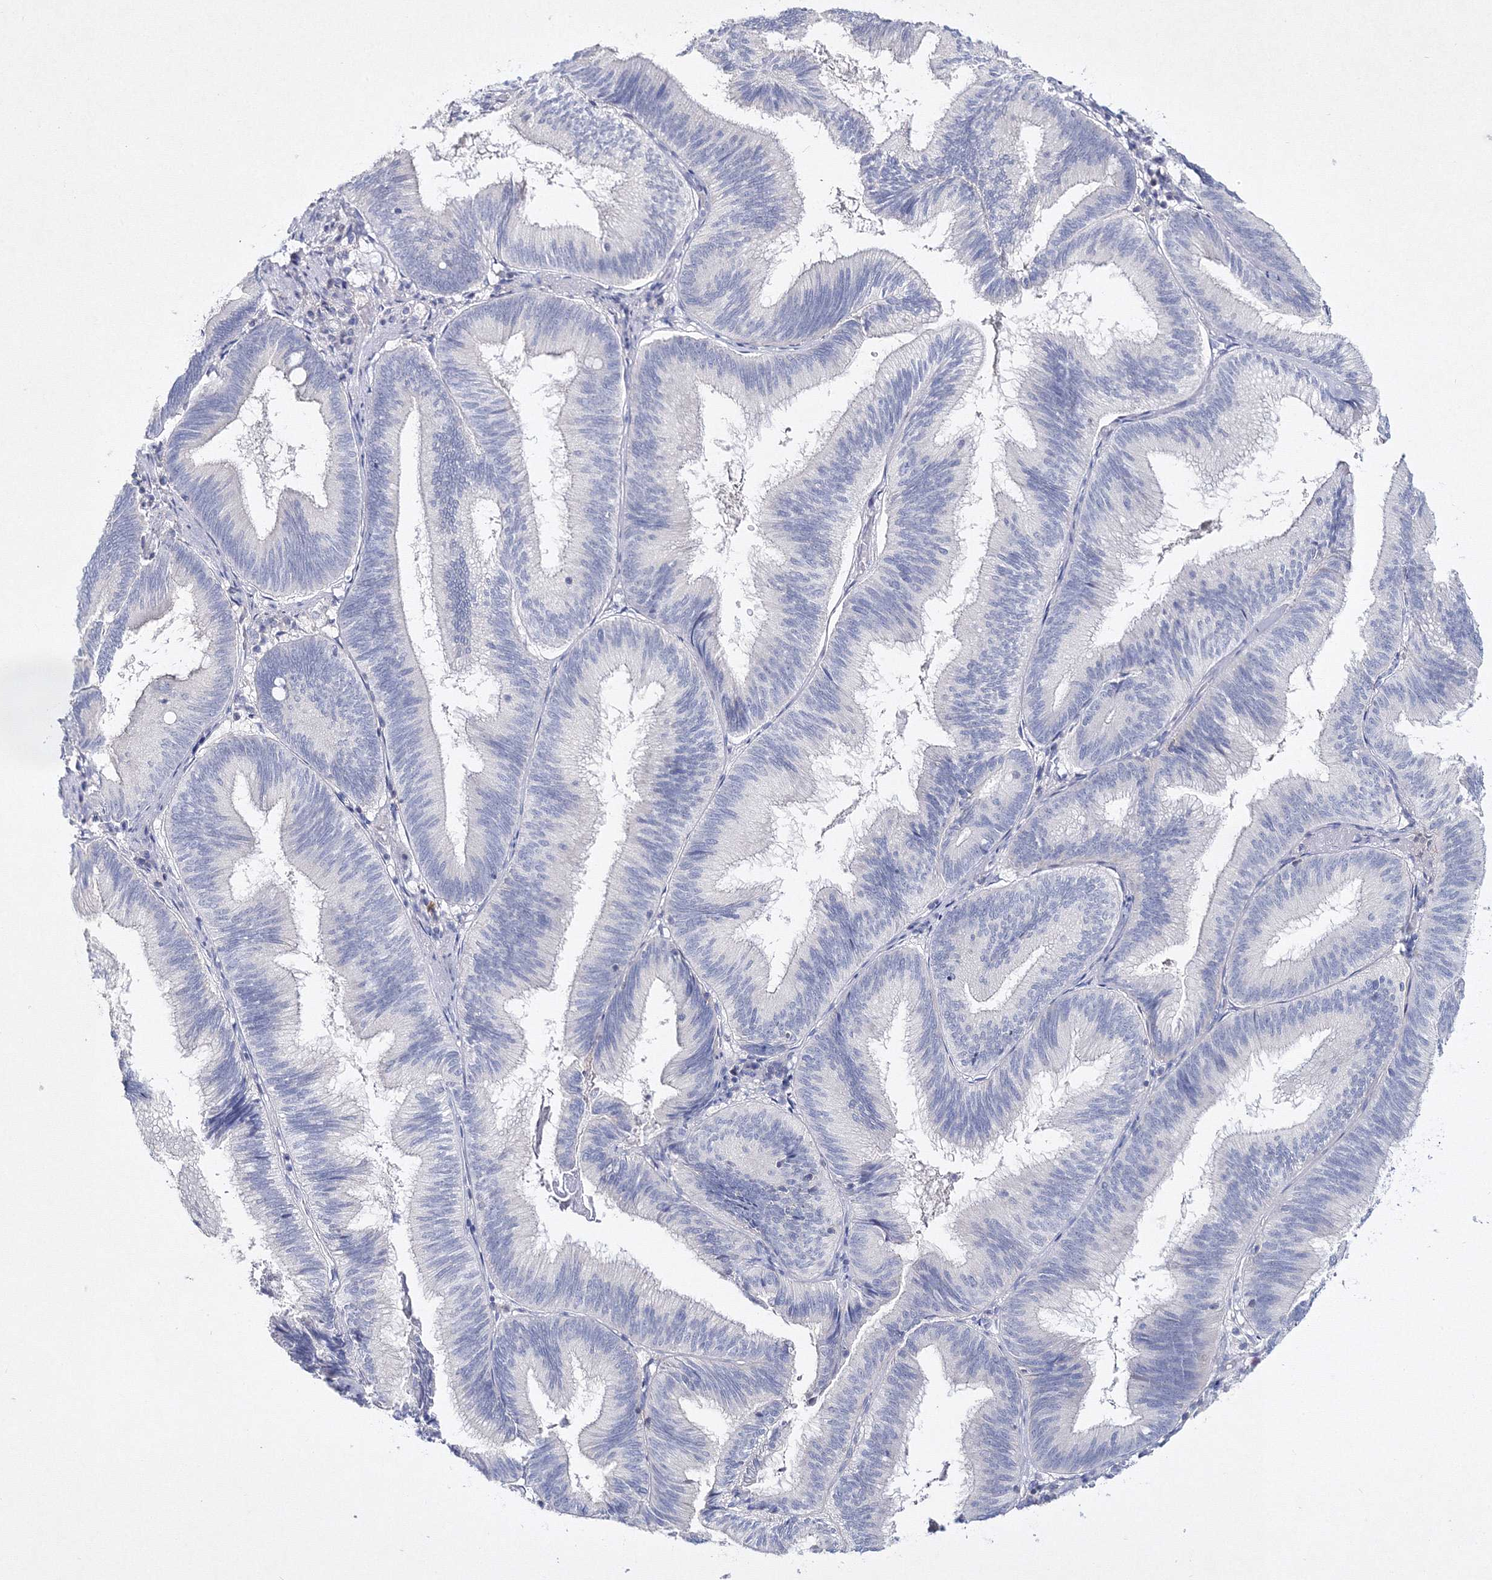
{"staining": {"intensity": "negative", "quantity": "none", "location": "none"}, "tissue": "pancreatic cancer", "cell_type": "Tumor cells", "image_type": "cancer", "snomed": [{"axis": "morphology", "description": "Adenocarcinoma, NOS"}, {"axis": "topography", "description": "Pancreas"}], "caption": "This is a photomicrograph of immunohistochemistry (IHC) staining of pancreatic adenocarcinoma, which shows no staining in tumor cells.", "gene": "NEU4", "patient": {"sex": "male", "age": 82}}